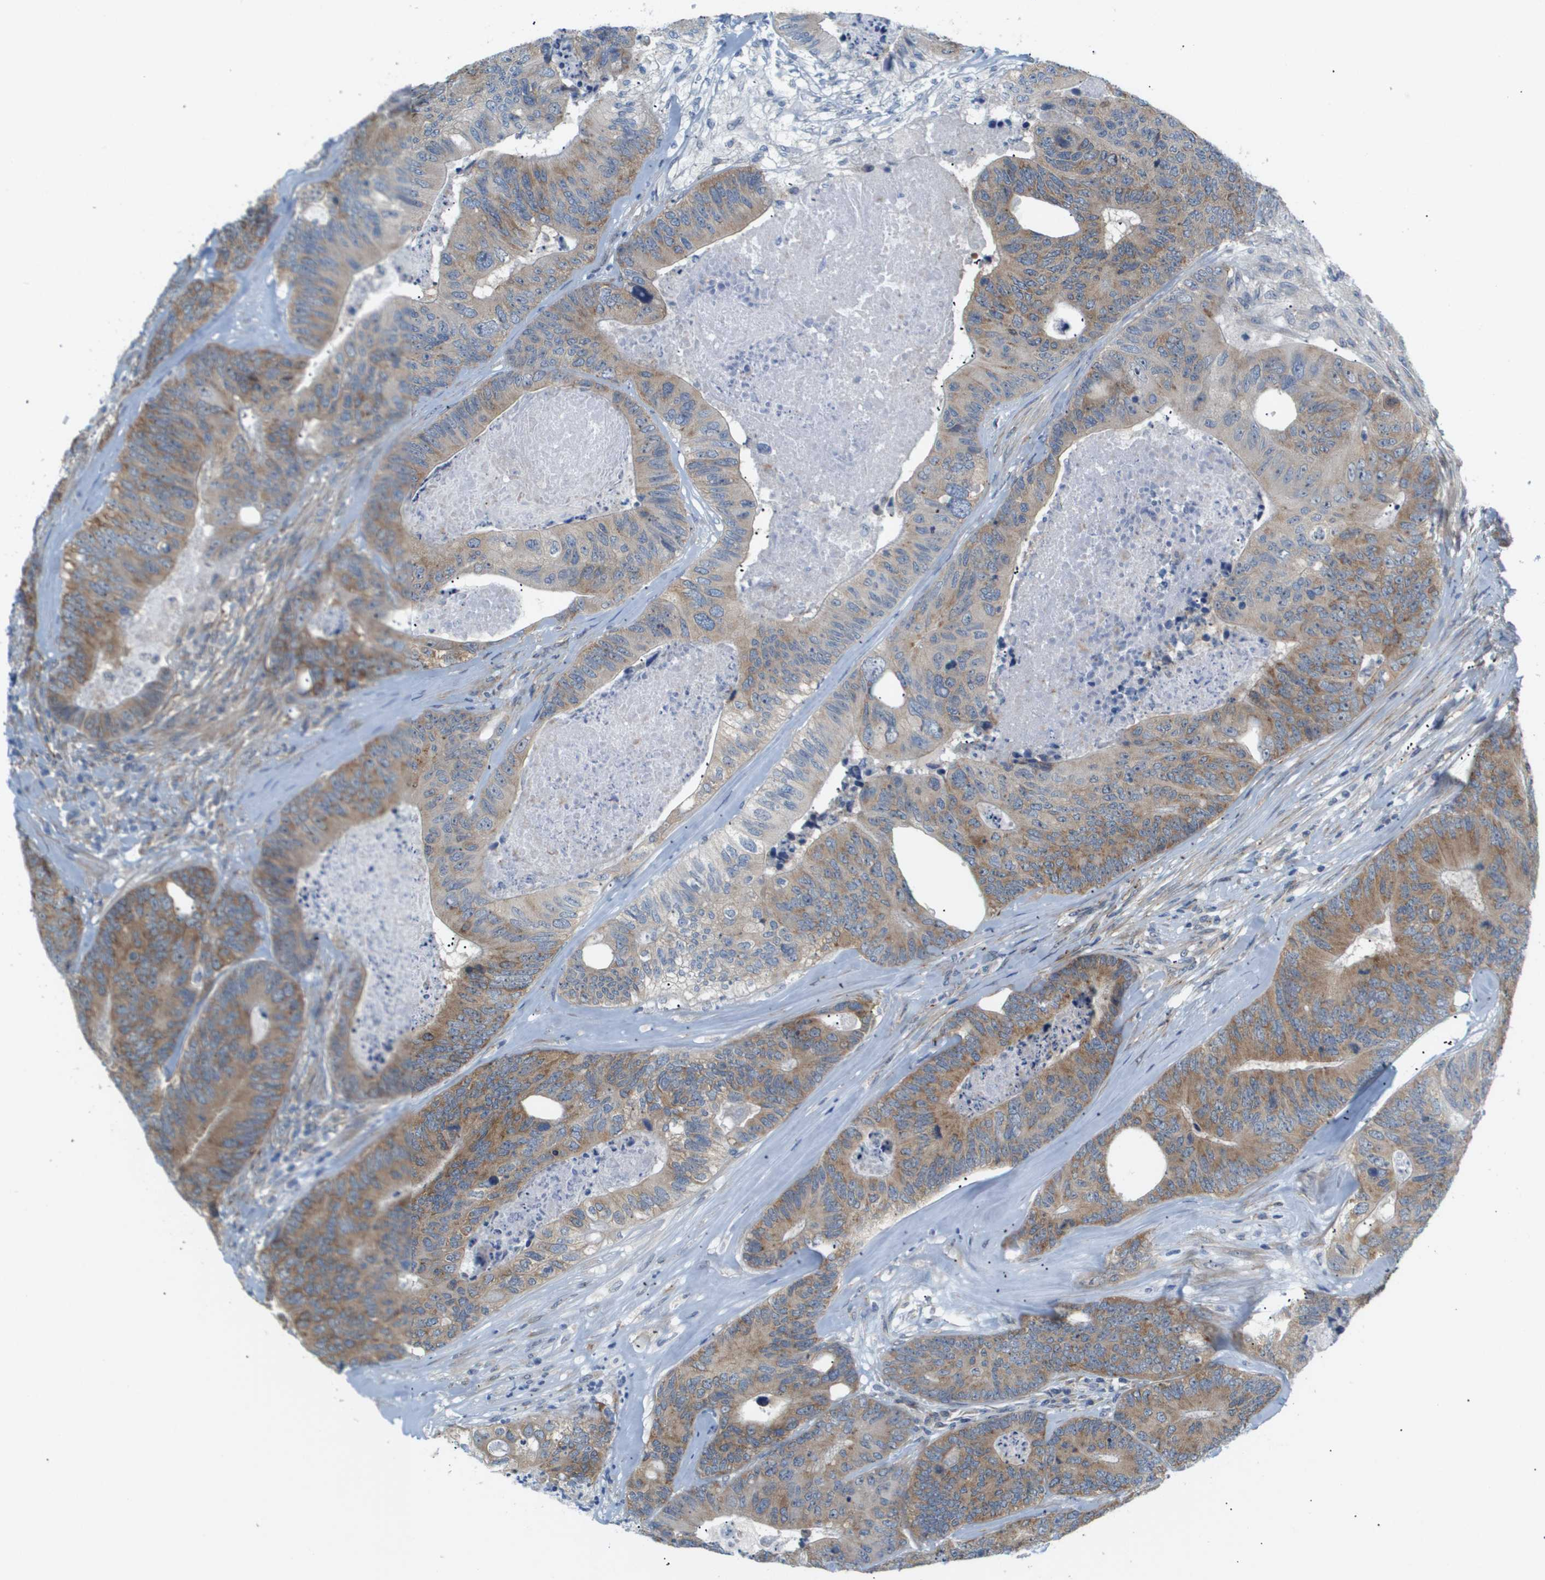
{"staining": {"intensity": "moderate", "quantity": "25%-75%", "location": "cytoplasmic/membranous"}, "tissue": "colorectal cancer", "cell_type": "Tumor cells", "image_type": "cancer", "snomed": [{"axis": "morphology", "description": "Adenocarcinoma, NOS"}, {"axis": "topography", "description": "Colon"}], "caption": "Immunohistochemistry histopathology image of human colorectal cancer (adenocarcinoma) stained for a protein (brown), which shows medium levels of moderate cytoplasmic/membranous positivity in about 25%-75% of tumor cells.", "gene": "OTUD5", "patient": {"sex": "female", "age": 67}}